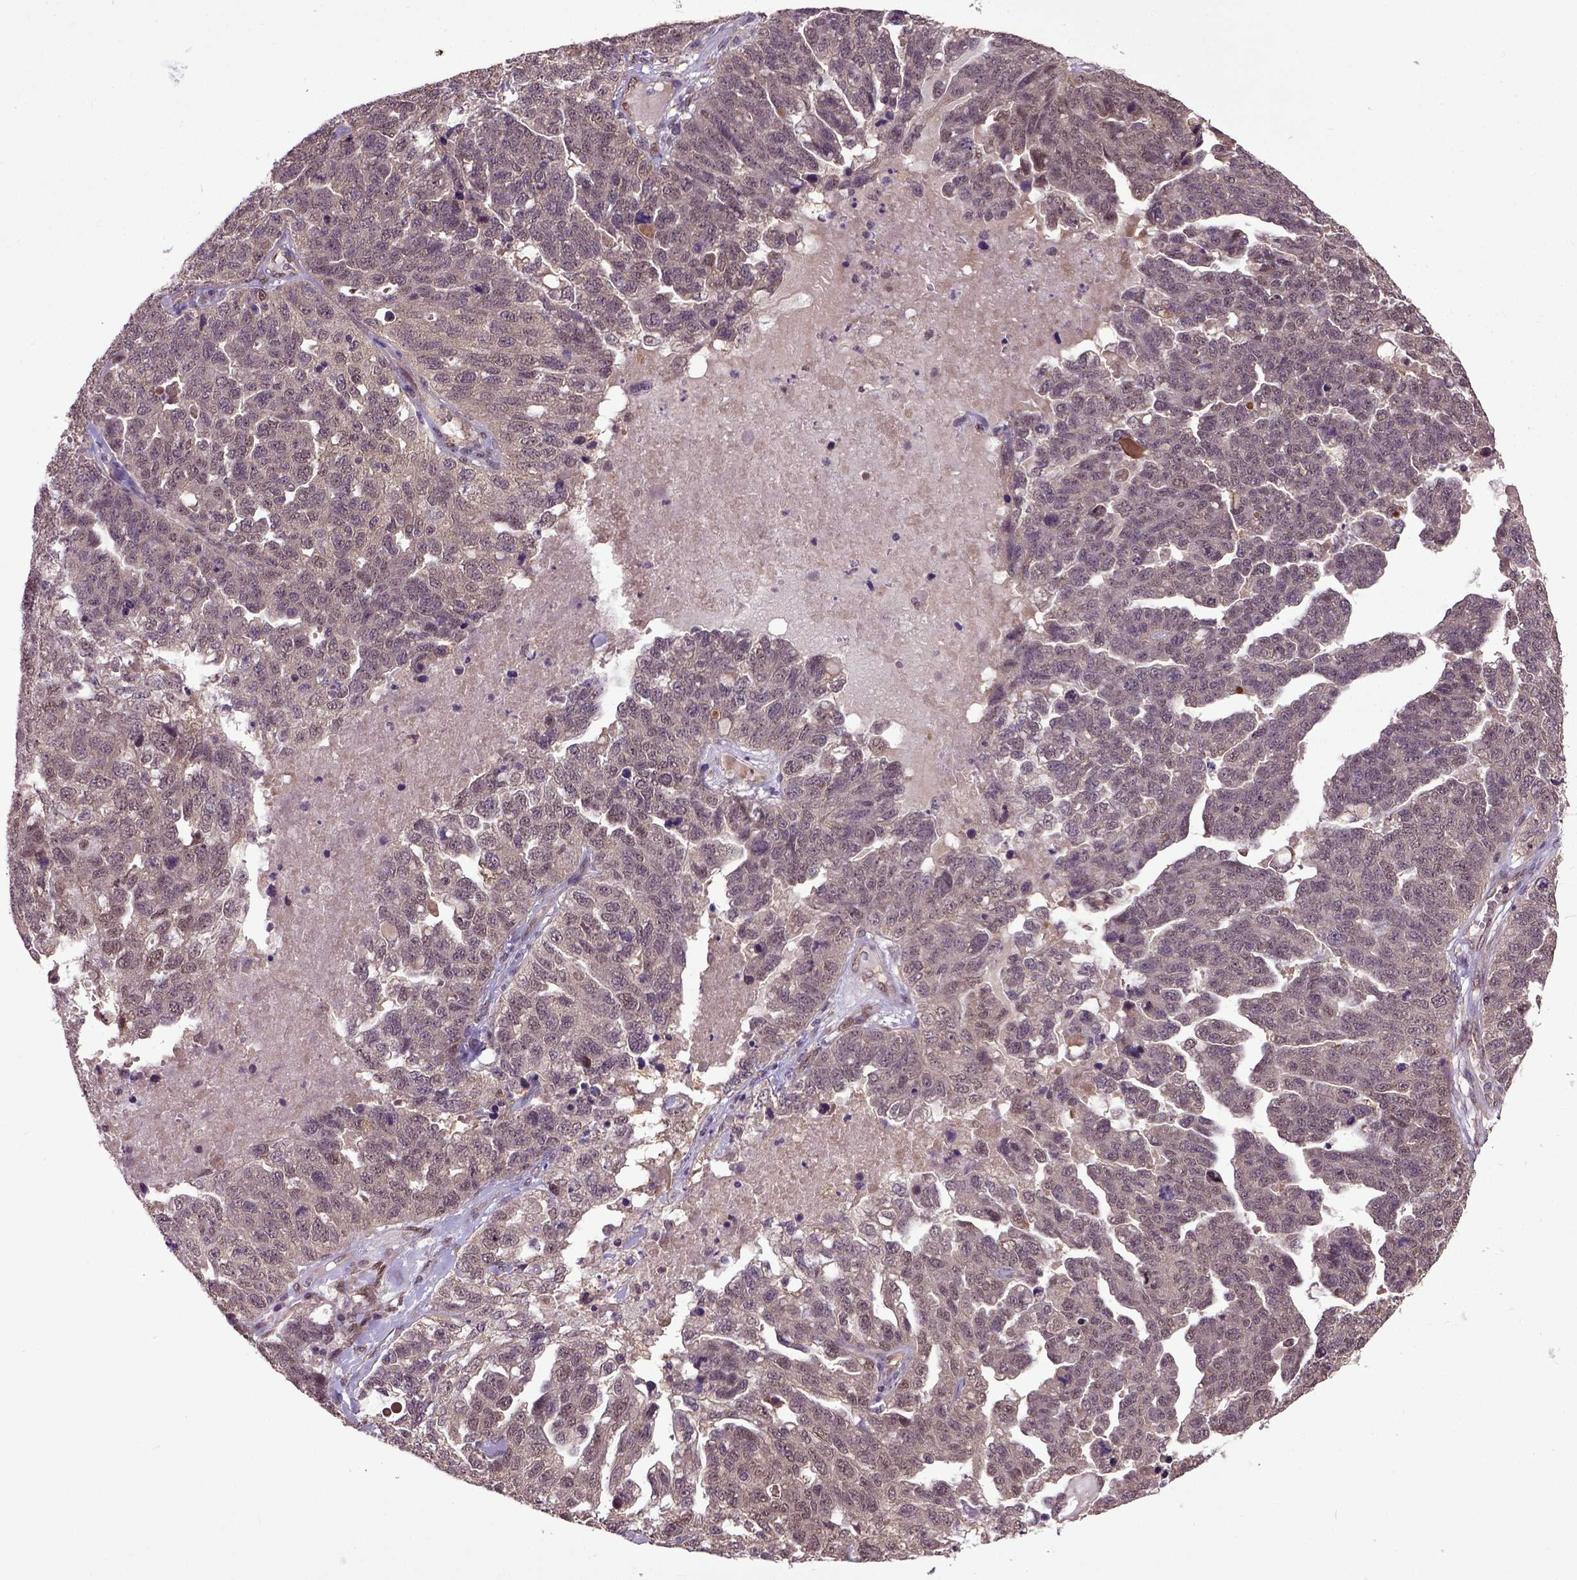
{"staining": {"intensity": "weak", "quantity": "<25%", "location": "nuclear"}, "tissue": "ovarian cancer", "cell_type": "Tumor cells", "image_type": "cancer", "snomed": [{"axis": "morphology", "description": "Cystadenocarcinoma, serous, NOS"}, {"axis": "topography", "description": "Ovary"}], "caption": "Tumor cells show no significant expression in ovarian serous cystadenocarcinoma. (DAB (3,3'-diaminobenzidine) IHC visualized using brightfield microscopy, high magnification).", "gene": "UBA3", "patient": {"sex": "female", "age": 71}}